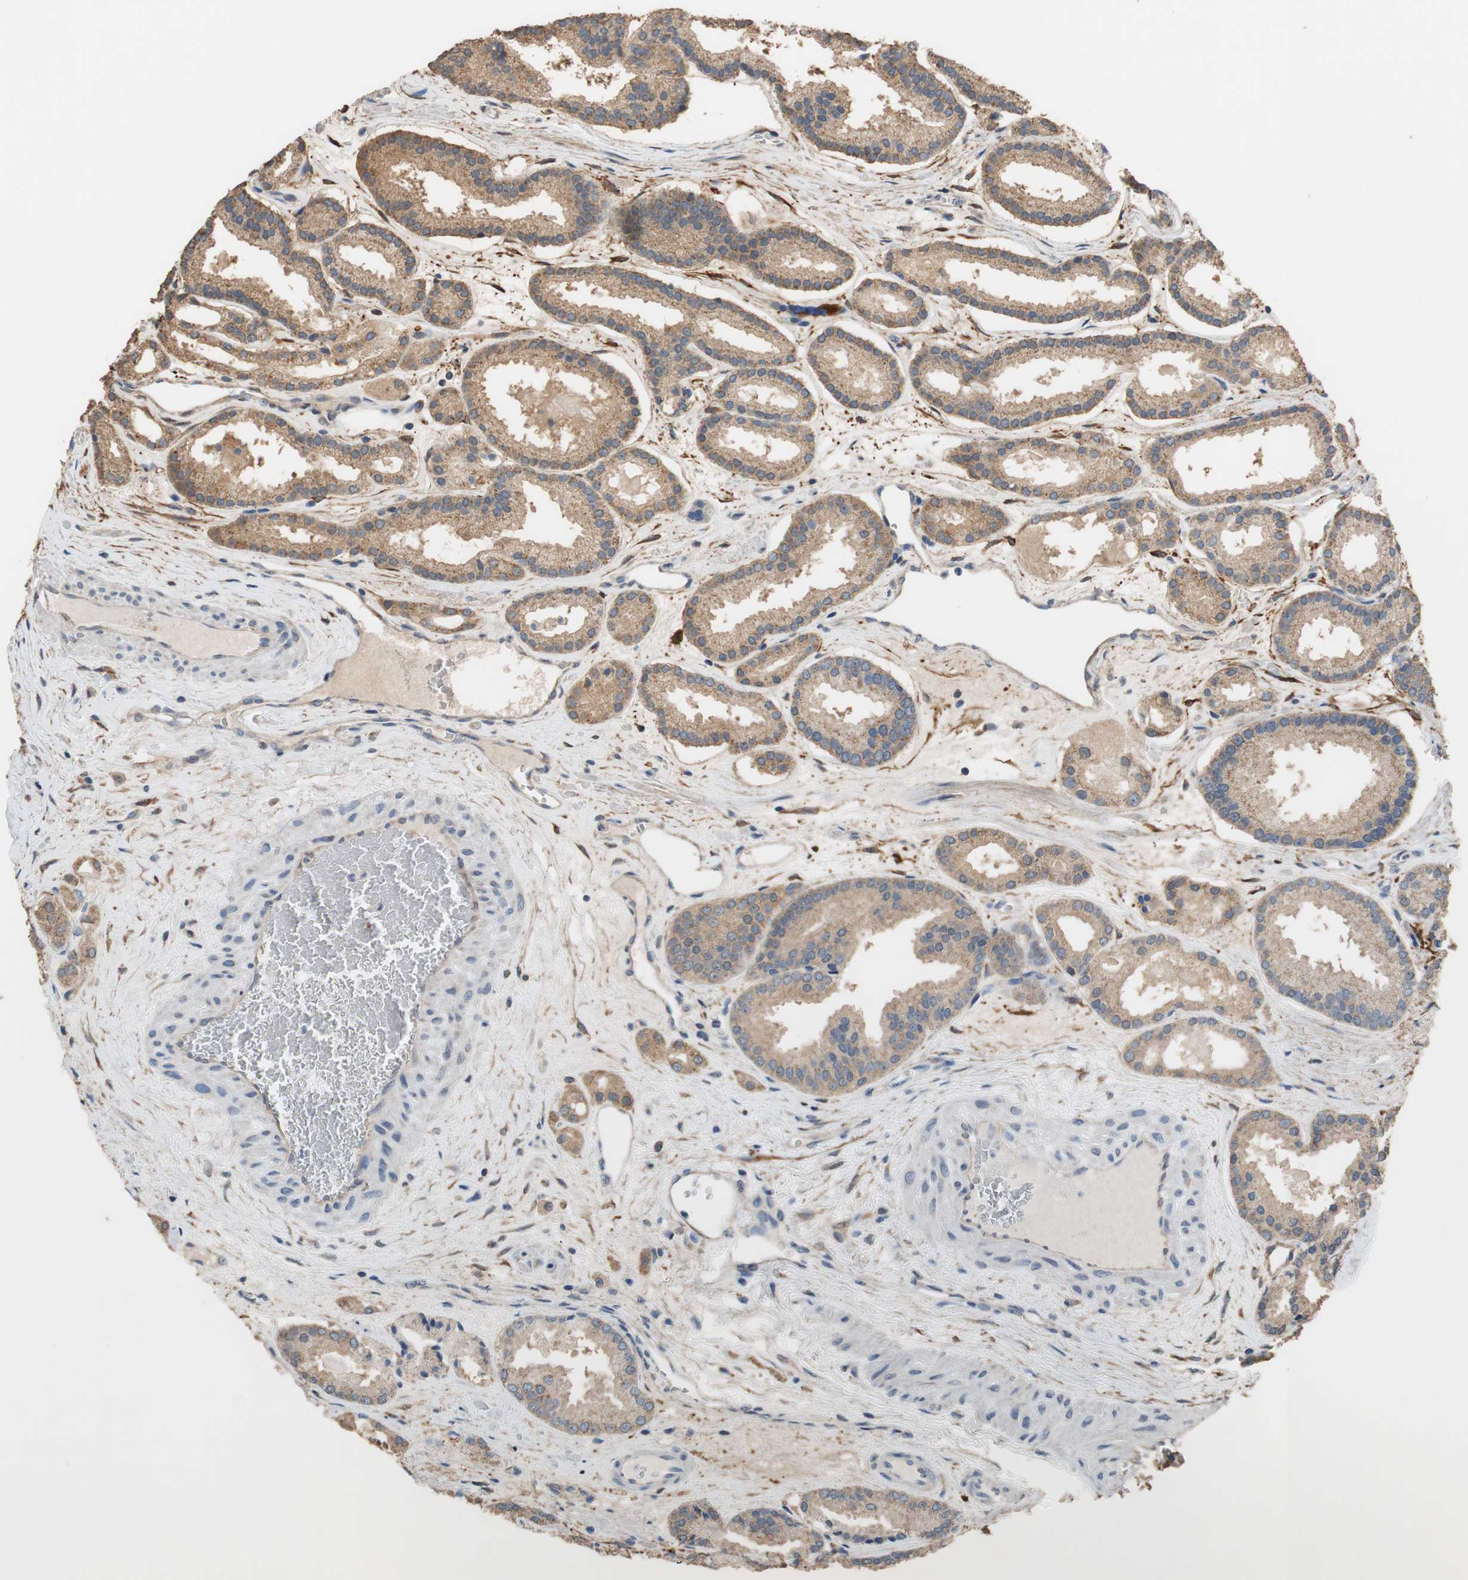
{"staining": {"intensity": "moderate", "quantity": ">75%", "location": "cytoplasmic/membranous"}, "tissue": "prostate cancer", "cell_type": "Tumor cells", "image_type": "cancer", "snomed": [{"axis": "morphology", "description": "Adenocarcinoma, Low grade"}, {"axis": "topography", "description": "Prostate"}], "caption": "Prostate cancer (low-grade adenocarcinoma) stained for a protein demonstrates moderate cytoplasmic/membranous positivity in tumor cells.", "gene": "ALDH1A2", "patient": {"sex": "male", "age": 59}}